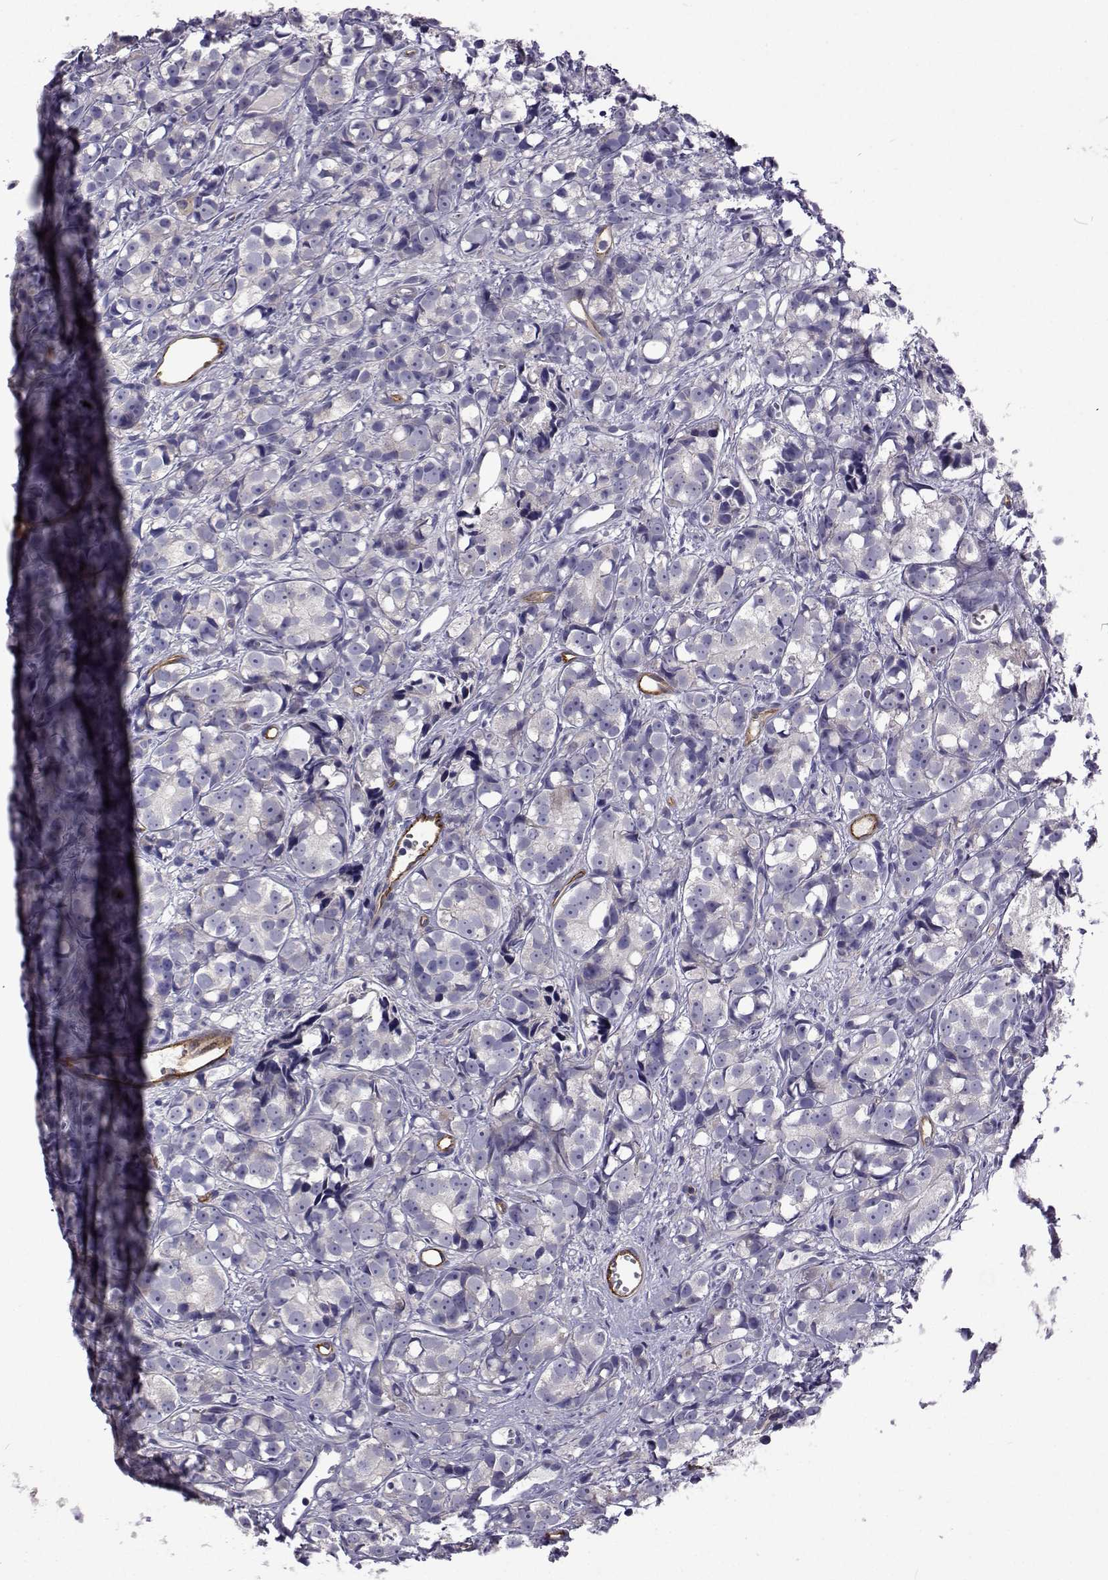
{"staining": {"intensity": "negative", "quantity": "none", "location": "none"}, "tissue": "prostate cancer", "cell_type": "Tumor cells", "image_type": "cancer", "snomed": [{"axis": "morphology", "description": "Adenocarcinoma, High grade"}, {"axis": "topography", "description": "Prostate"}], "caption": "Immunohistochemistry photomicrograph of prostate cancer (high-grade adenocarcinoma) stained for a protein (brown), which demonstrates no positivity in tumor cells.", "gene": "NPR3", "patient": {"sex": "male", "age": 77}}